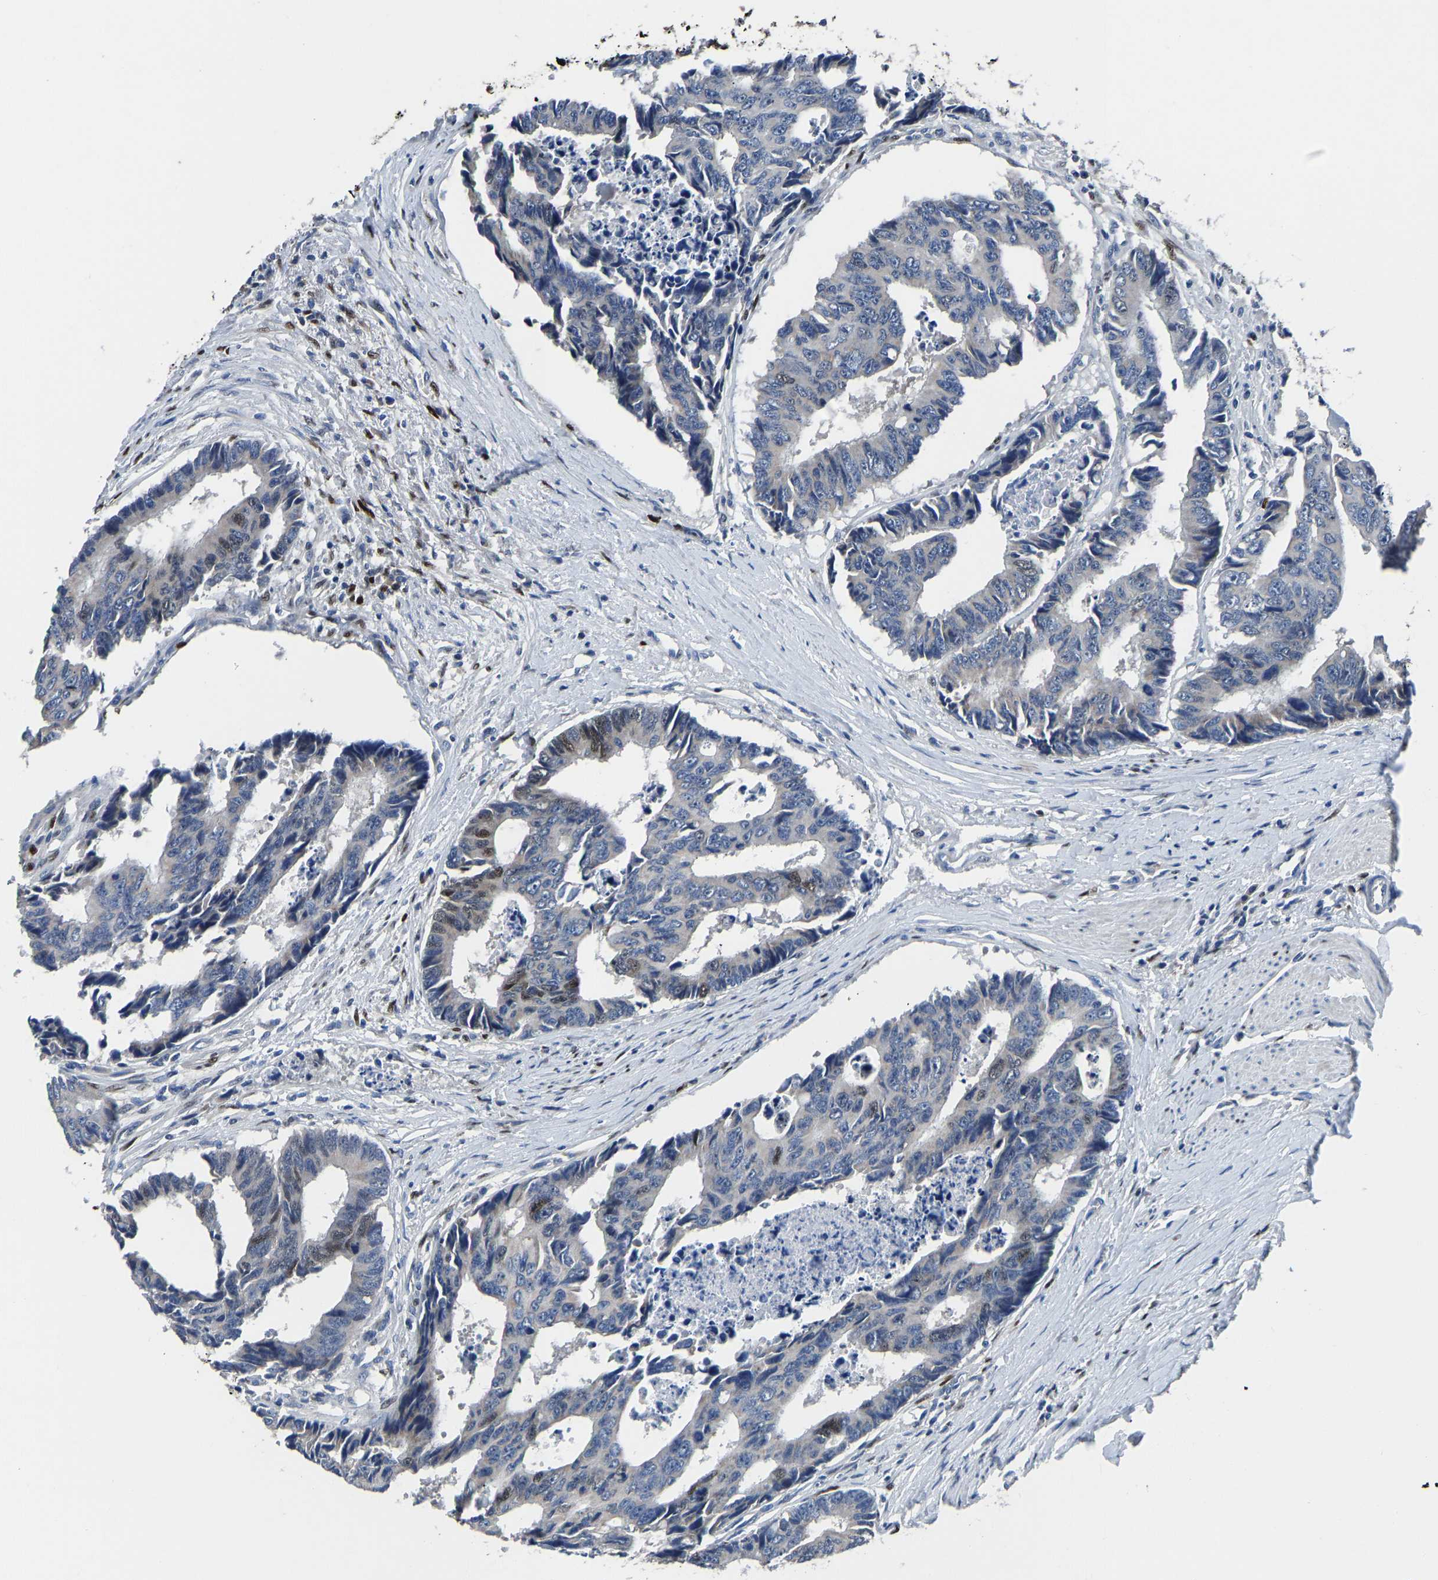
{"staining": {"intensity": "moderate", "quantity": "<25%", "location": "nuclear"}, "tissue": "colorectal cancer", "cell_type": "Tumor cells", "image_type": "cancer", "snomed": [{"axis": "morphology", "description": "Adenocarcinoma, NOS"}, {"axis": "topography", "description": "Rectum"}], "caption": "A histopathology image showing moderate nuclear expression in about <25% of tumor cells in colorectal cancer, as visualized by brown immunohistochemical staining.", "gene": "EGR1", "patient": {"sex": "male", "age": 84}}